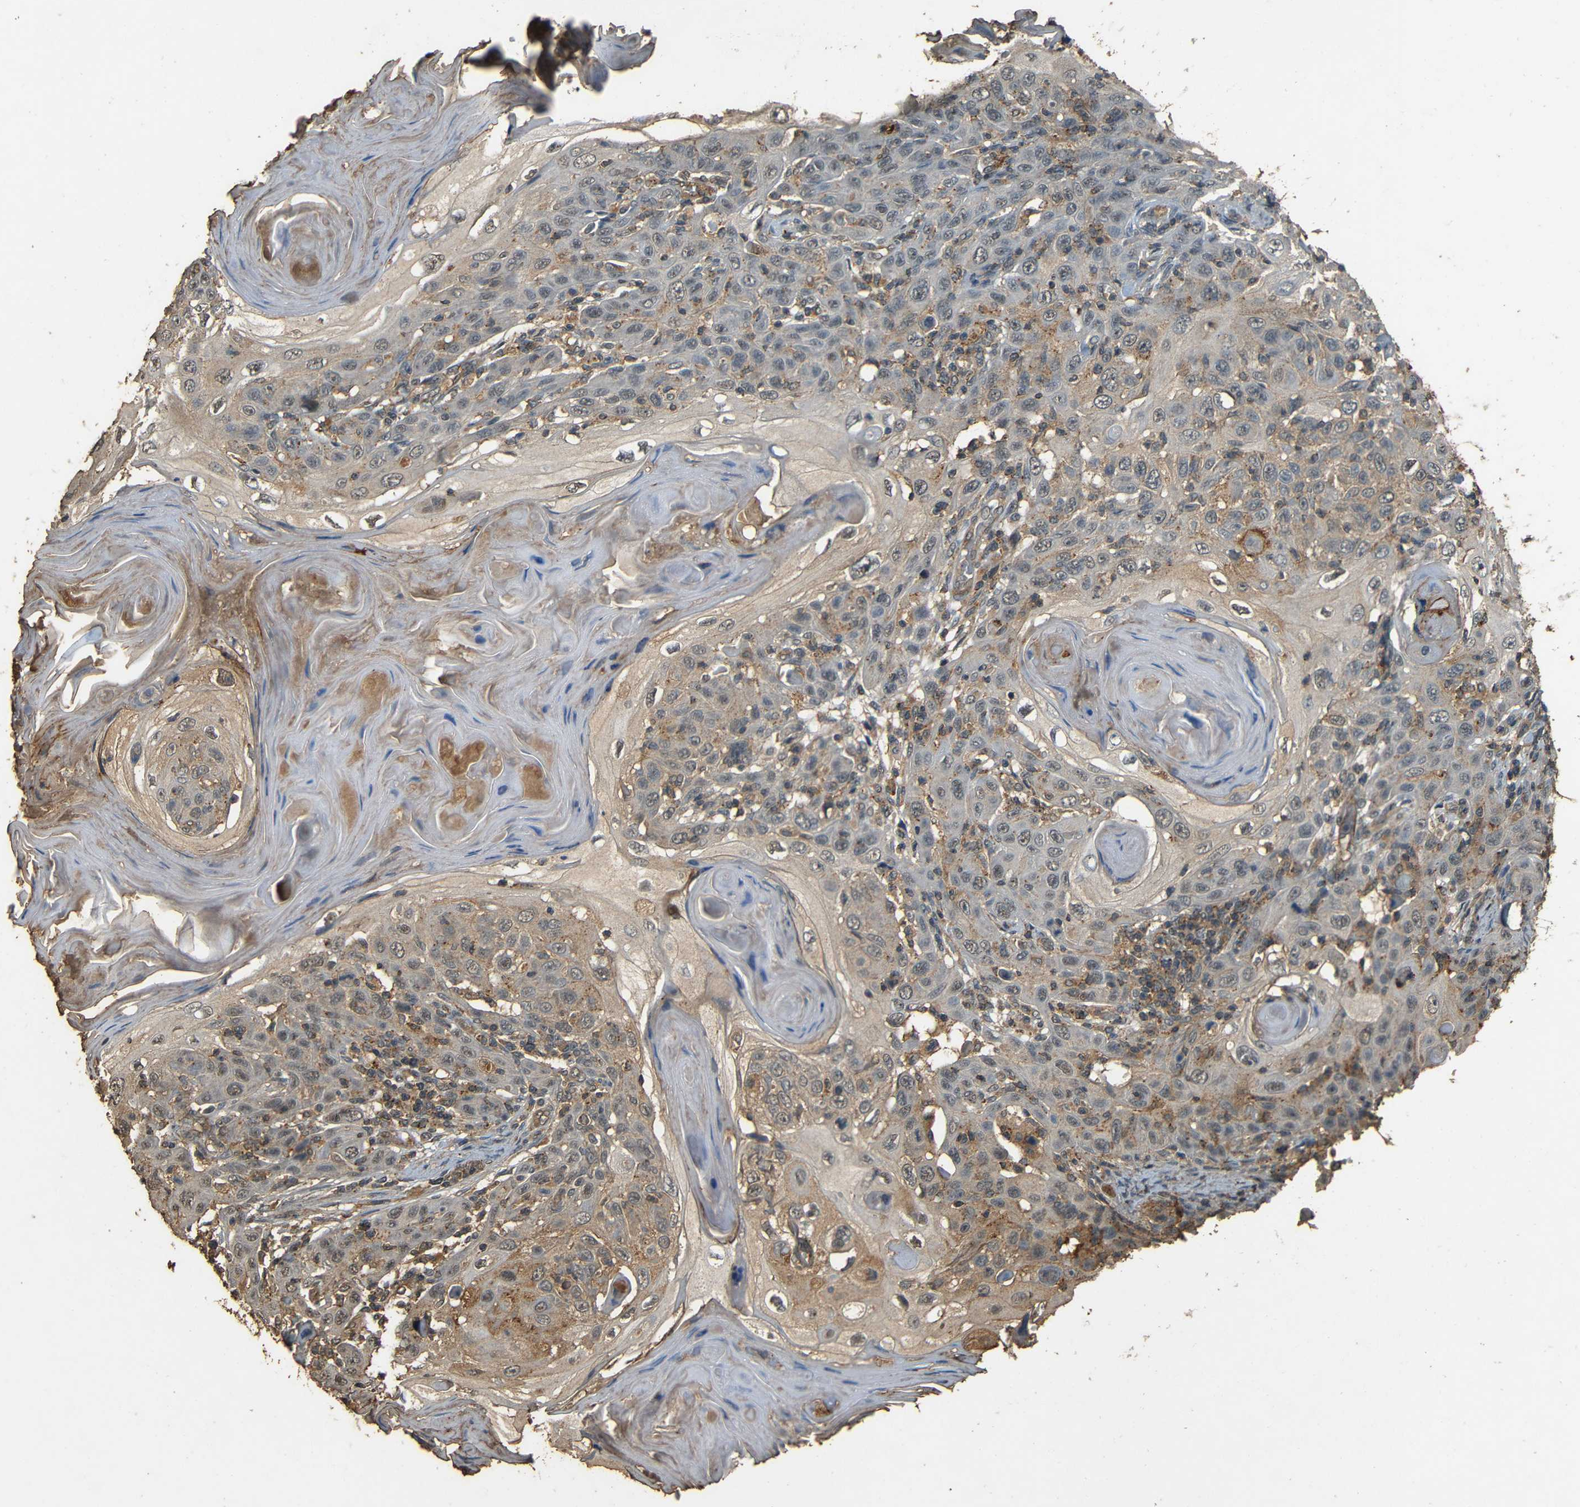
{"staining": {"intensity": "weak", "quantity": "25%-75%", "location": "cytoplasmic/membranous"}, "tissue": "skin cancer", "cell_type": "Tumor cells", "image_type": "cancer", "snomed": [{"axis": "morphology", "description": "Squamous cell carcinoma, NOS"}, {"axis": "topography", "description": "Skin"}], "caption": "A brown stain labels weak cytoplasmic/membranous expression of a protein in human skin cancer (squamous cell carcinoma) tumor cells.", "gene": "PDE5A", "patient": {"sex": "female", "age": 88}}